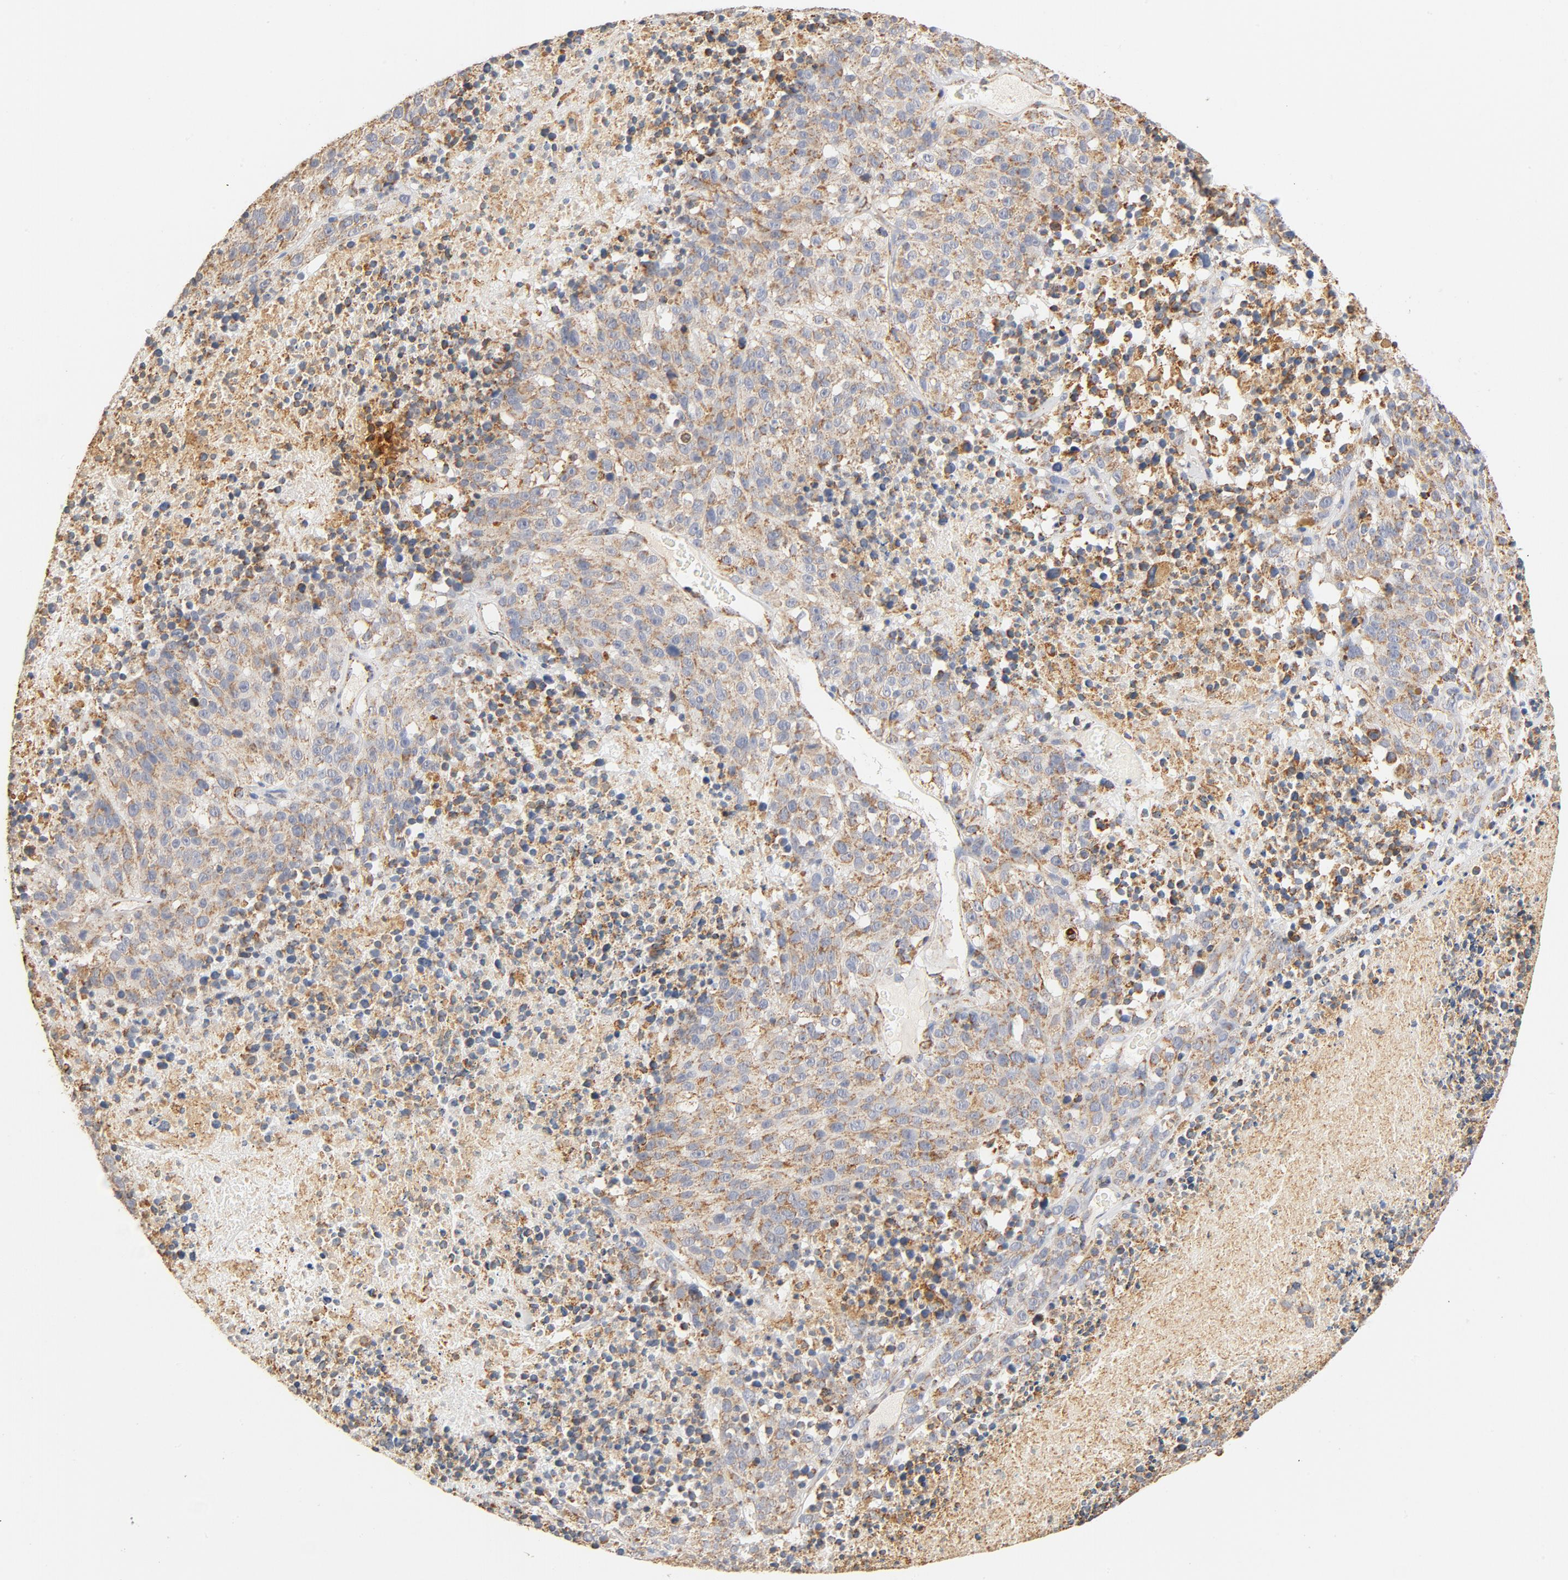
{"staining": {"intensity": "moderate", "quantity": ">75%", "location": "cytoplasmic/membranous"}, "tissue": "melanoma", "cell_type": "Tumor cells", "image_type": "cancer", "snomed": [{"axis": "morphology", "description": "Malignant melanoma, Metastatic site"}, {"axis": "topography", "description": "Cerebral cortex"}], "caption": "Malignant melanoma (metastatic site) stained for a protein exhibits moderate cytoplasmic/membranous positivity in tumor cells.", "gene": "COX4I1", "patient": {"sex": "female", "age": 52}}